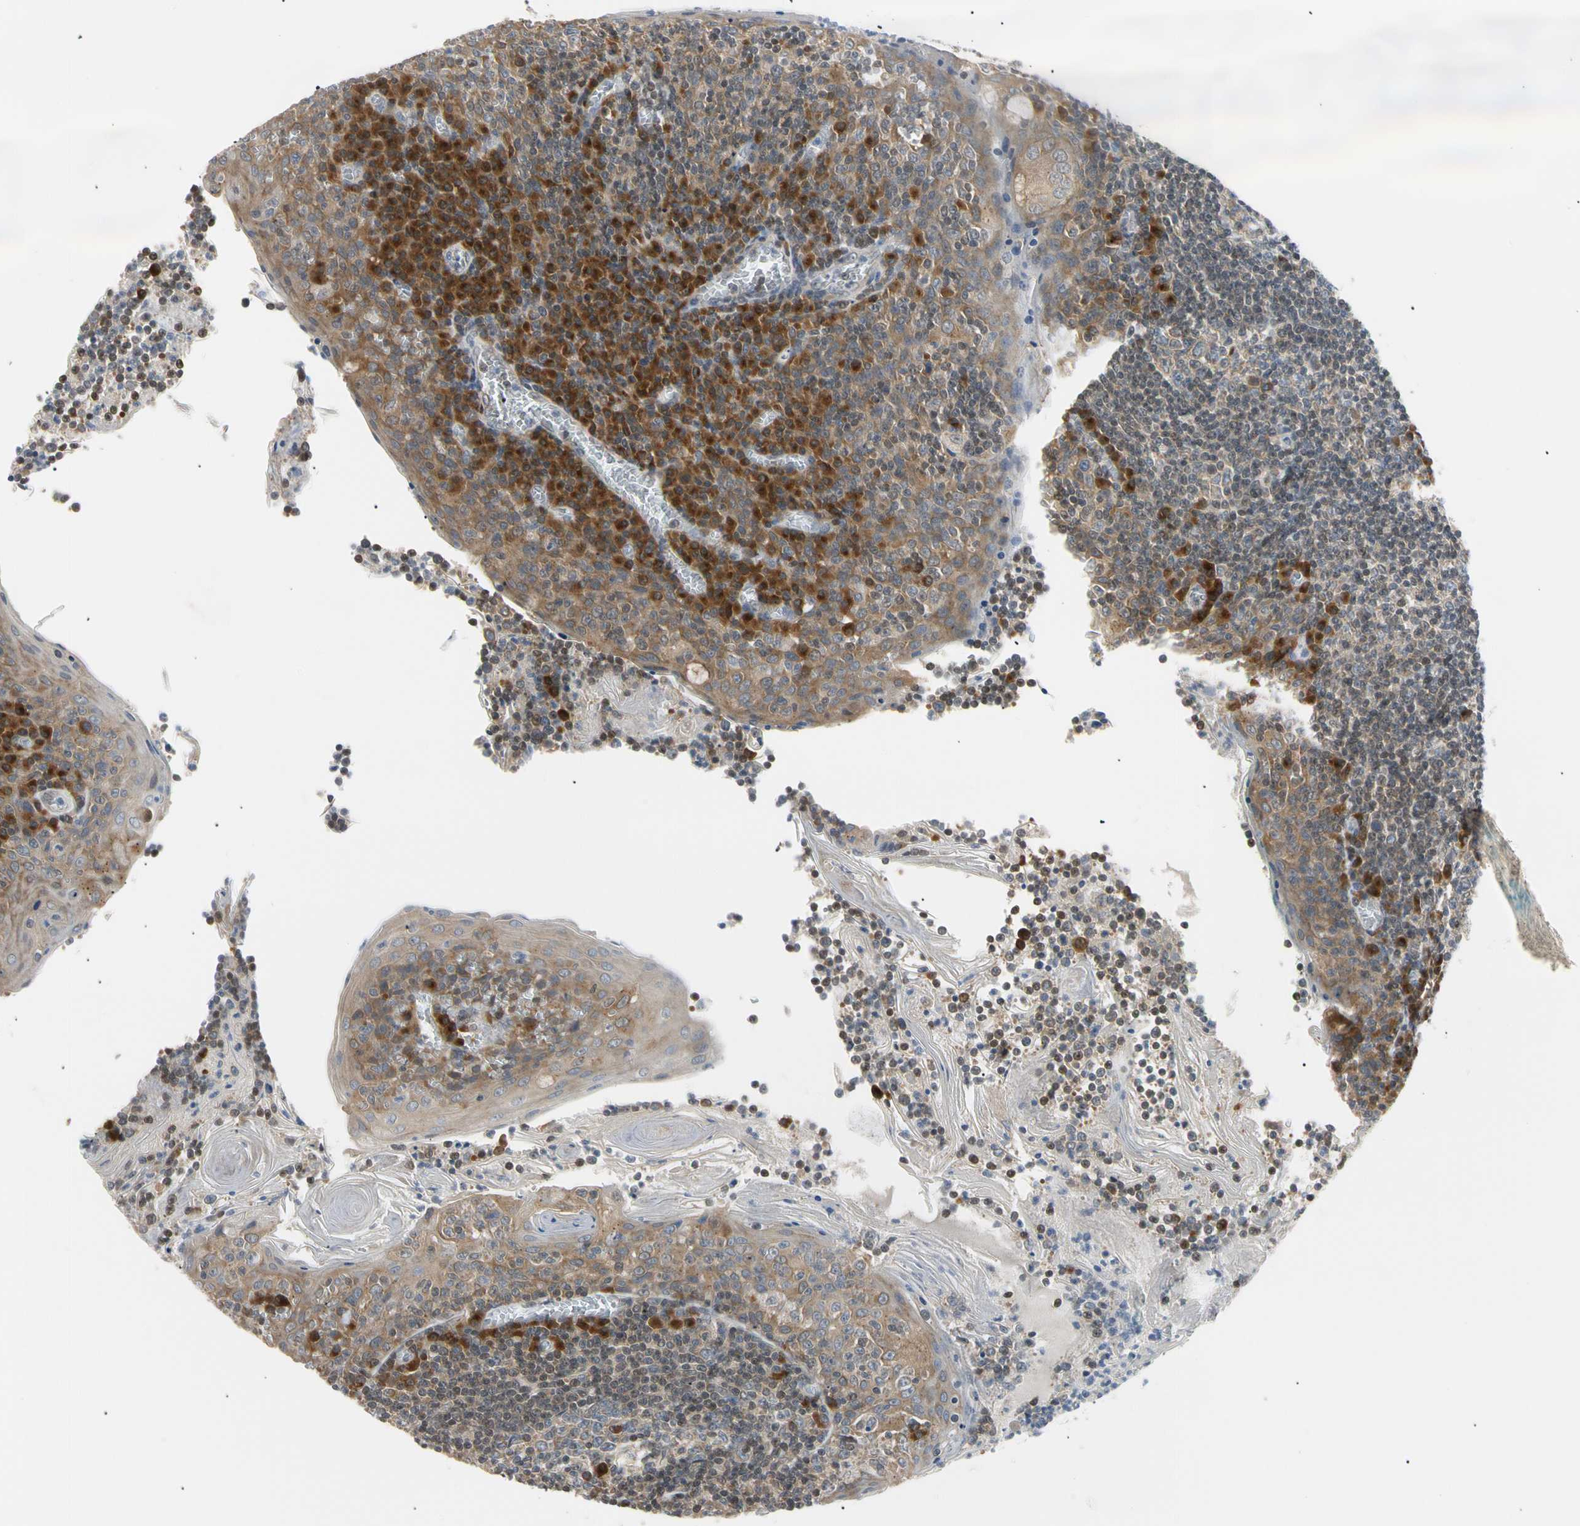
{"staining": {"intensity": "moderate", "quantity": "<25%", "location": "cytoplasmic/membranous"}, "tissue": "tonsil", "cell_type": "Germinal center cells", "image_type": "normal", "snomed": [{"axis": "morphology", "description": "Normal tissue, NOS"}, {"axis": "topography", "description": "Tonsil"}], "caption": "This micrograph shows IHC staining of unremarkable tonsil, with low moderate cytoplasmic/membranous expression in approximately <25% of germinal center cells.", "gene": "SEC23B", "patient": {"sex": "male", "age": 31}}